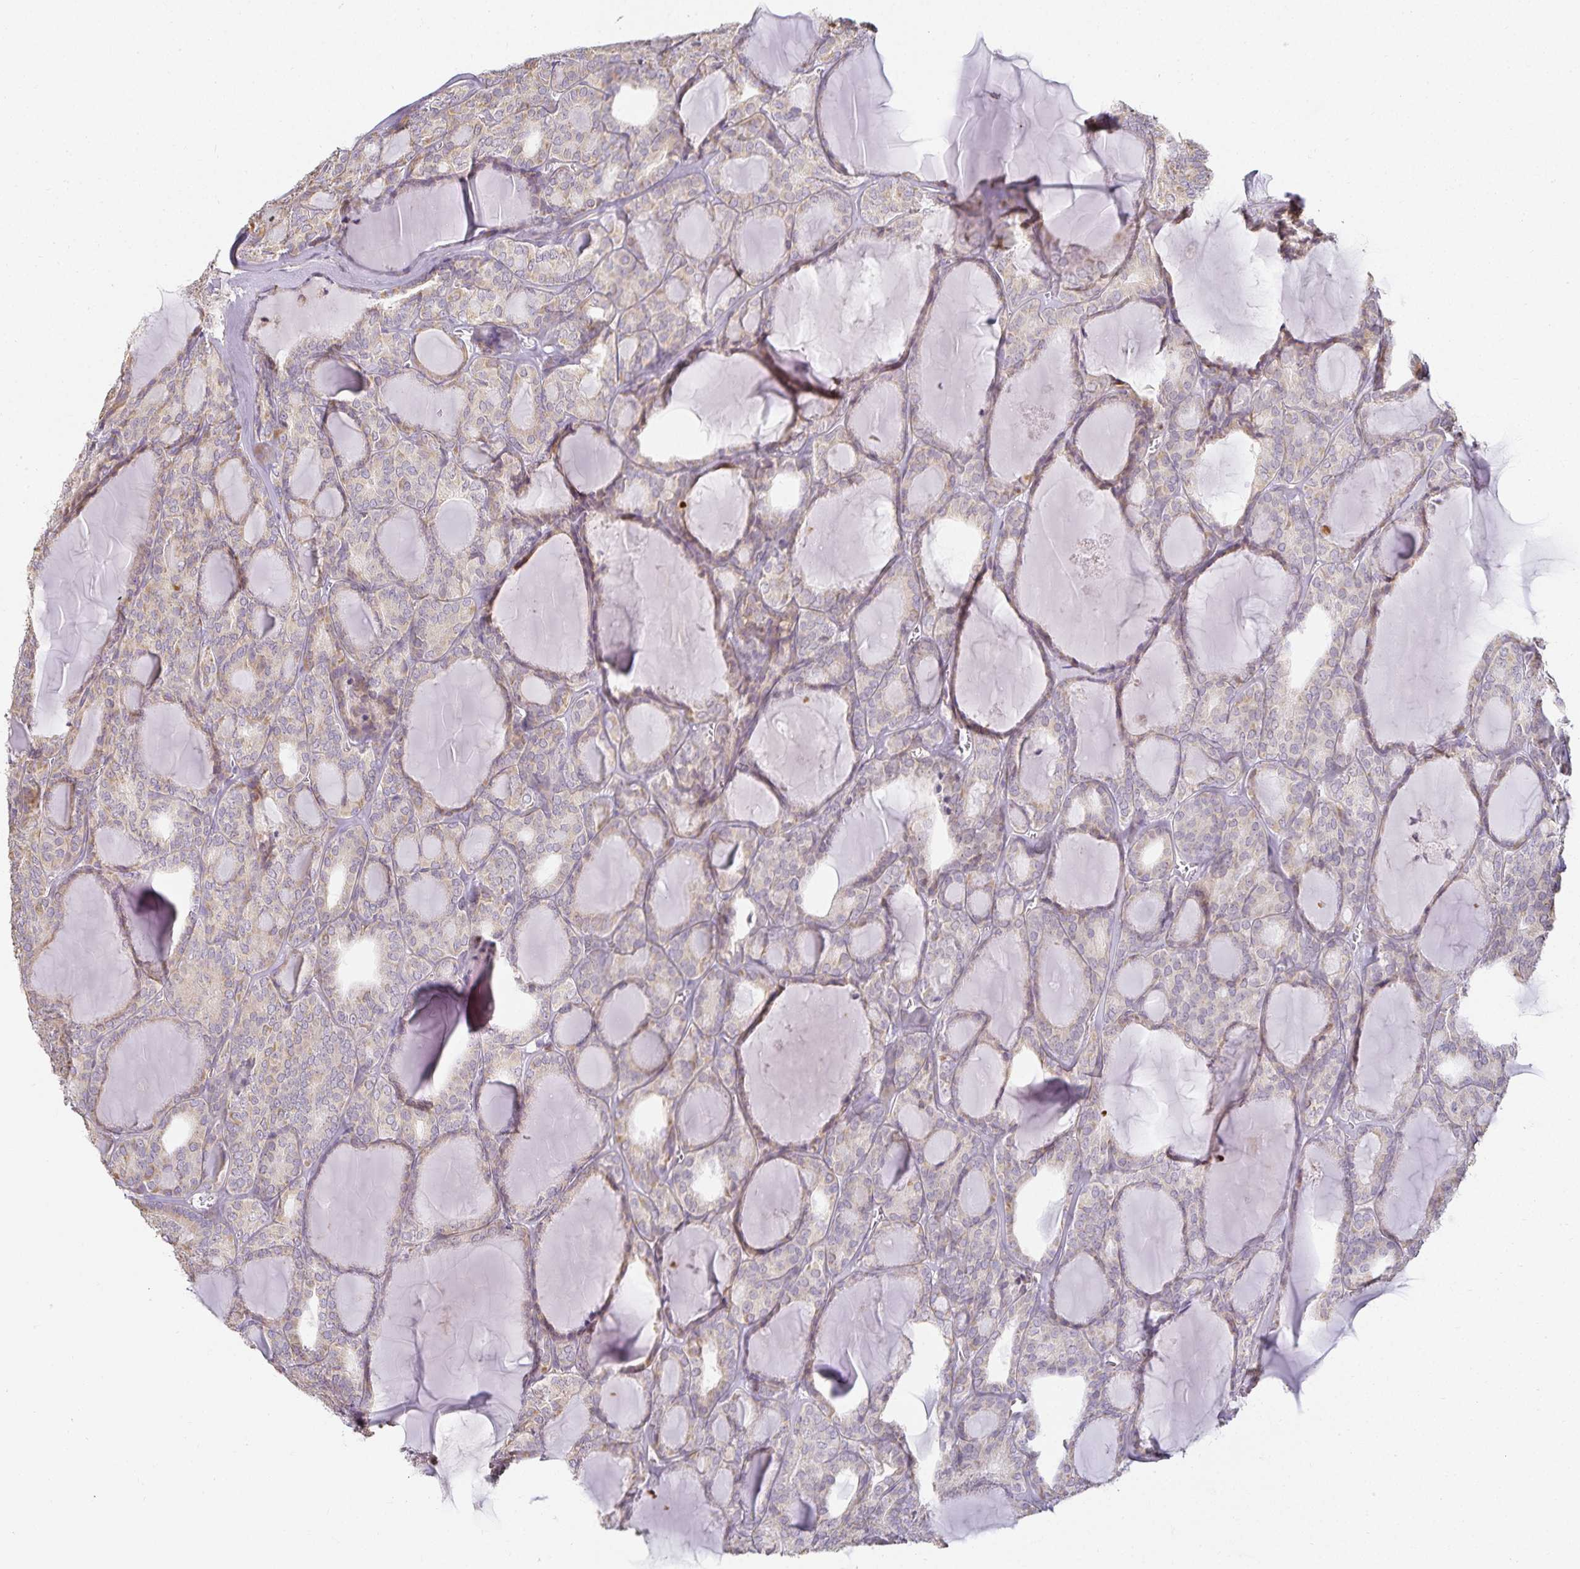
{"staining": {"intensity": "negative", "quantity": "none", "location": "none"}, "tissue": "thyroid cancer", "cell_type": "Tumor cells", "image_type": "cancer", "snomed": [{"axis": "morphology", "description": "Follicular adenoma carcinoma, NOS"}, {"axis": "topography", "description": "Thyroid gland"}], "caption": "This is a micrograph of immunohistochemistry (IHC) staining of thyroid cancer (follicular adenoma carcinoma), which shows no staining in tumor cells.", "gene": "GP2", "patient": {"sex": "male", "age": 74}}